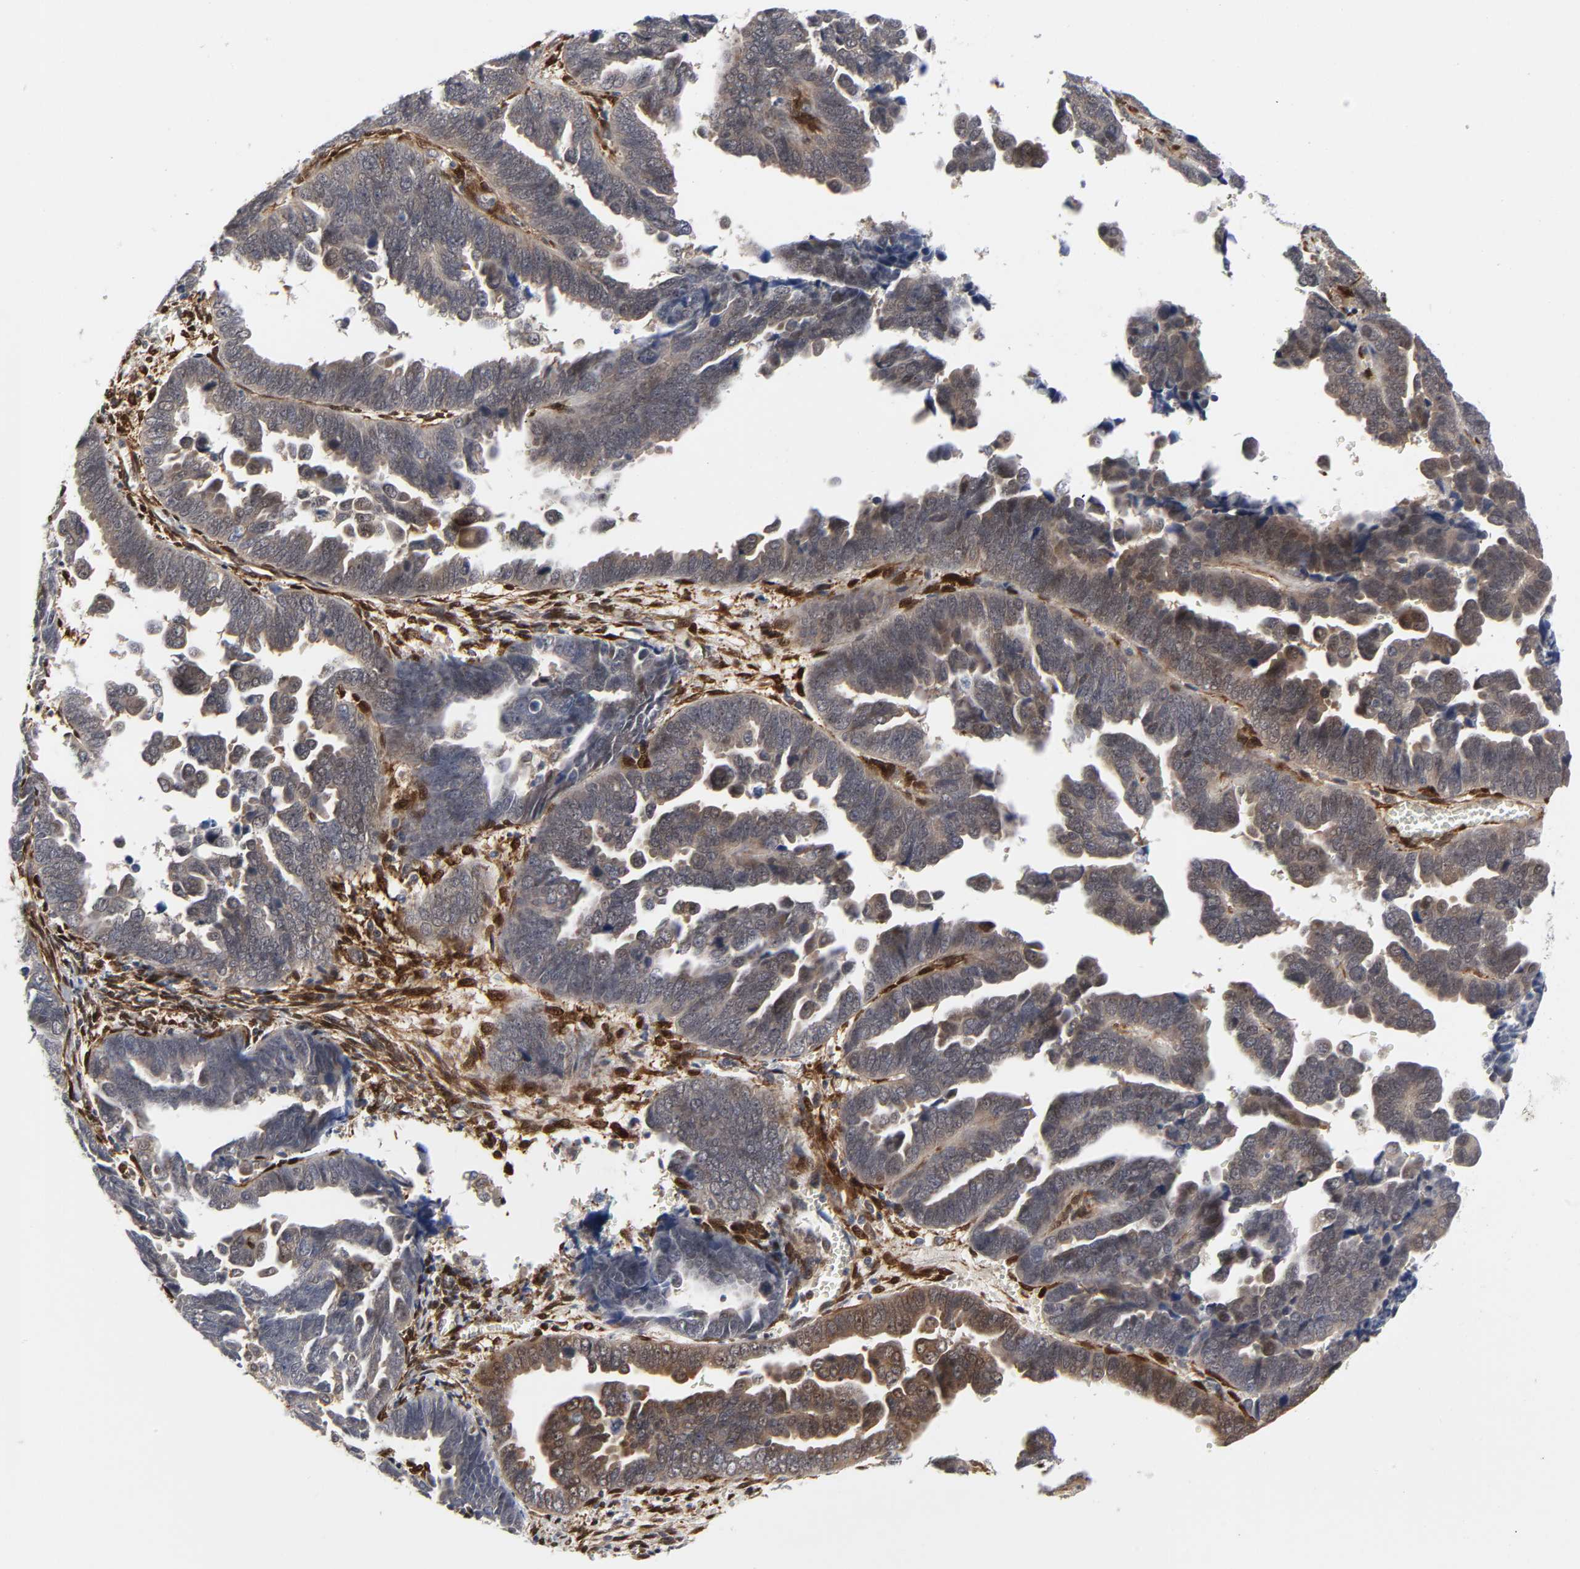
{"staining": {"intensity": "weak", "quantity": ">75%", "location": "cytoplasmic/membranous"}, "tissue": "endometrial cancer", "cell_type": "Tumor cells", "image_type": "cancer", "snomed": [{"axis": "morphology", "description": "Adenocarcinoma, NOS"}, {"axis": "topography", "description": "Endometrium"}], "caption": "Adenocarcinoma (endometrial) tissue reveals weak cytoplasmic/membranous positivity in approximately >75% of tumor cells, visualized by immunohistochemistry. The staining was performed using DAB, with brown indicating positive protein expression. Nuclei are stained blue with hematoxylin.", "gene": "PTEN", "patient": {"sex": "female", "age": 75}}